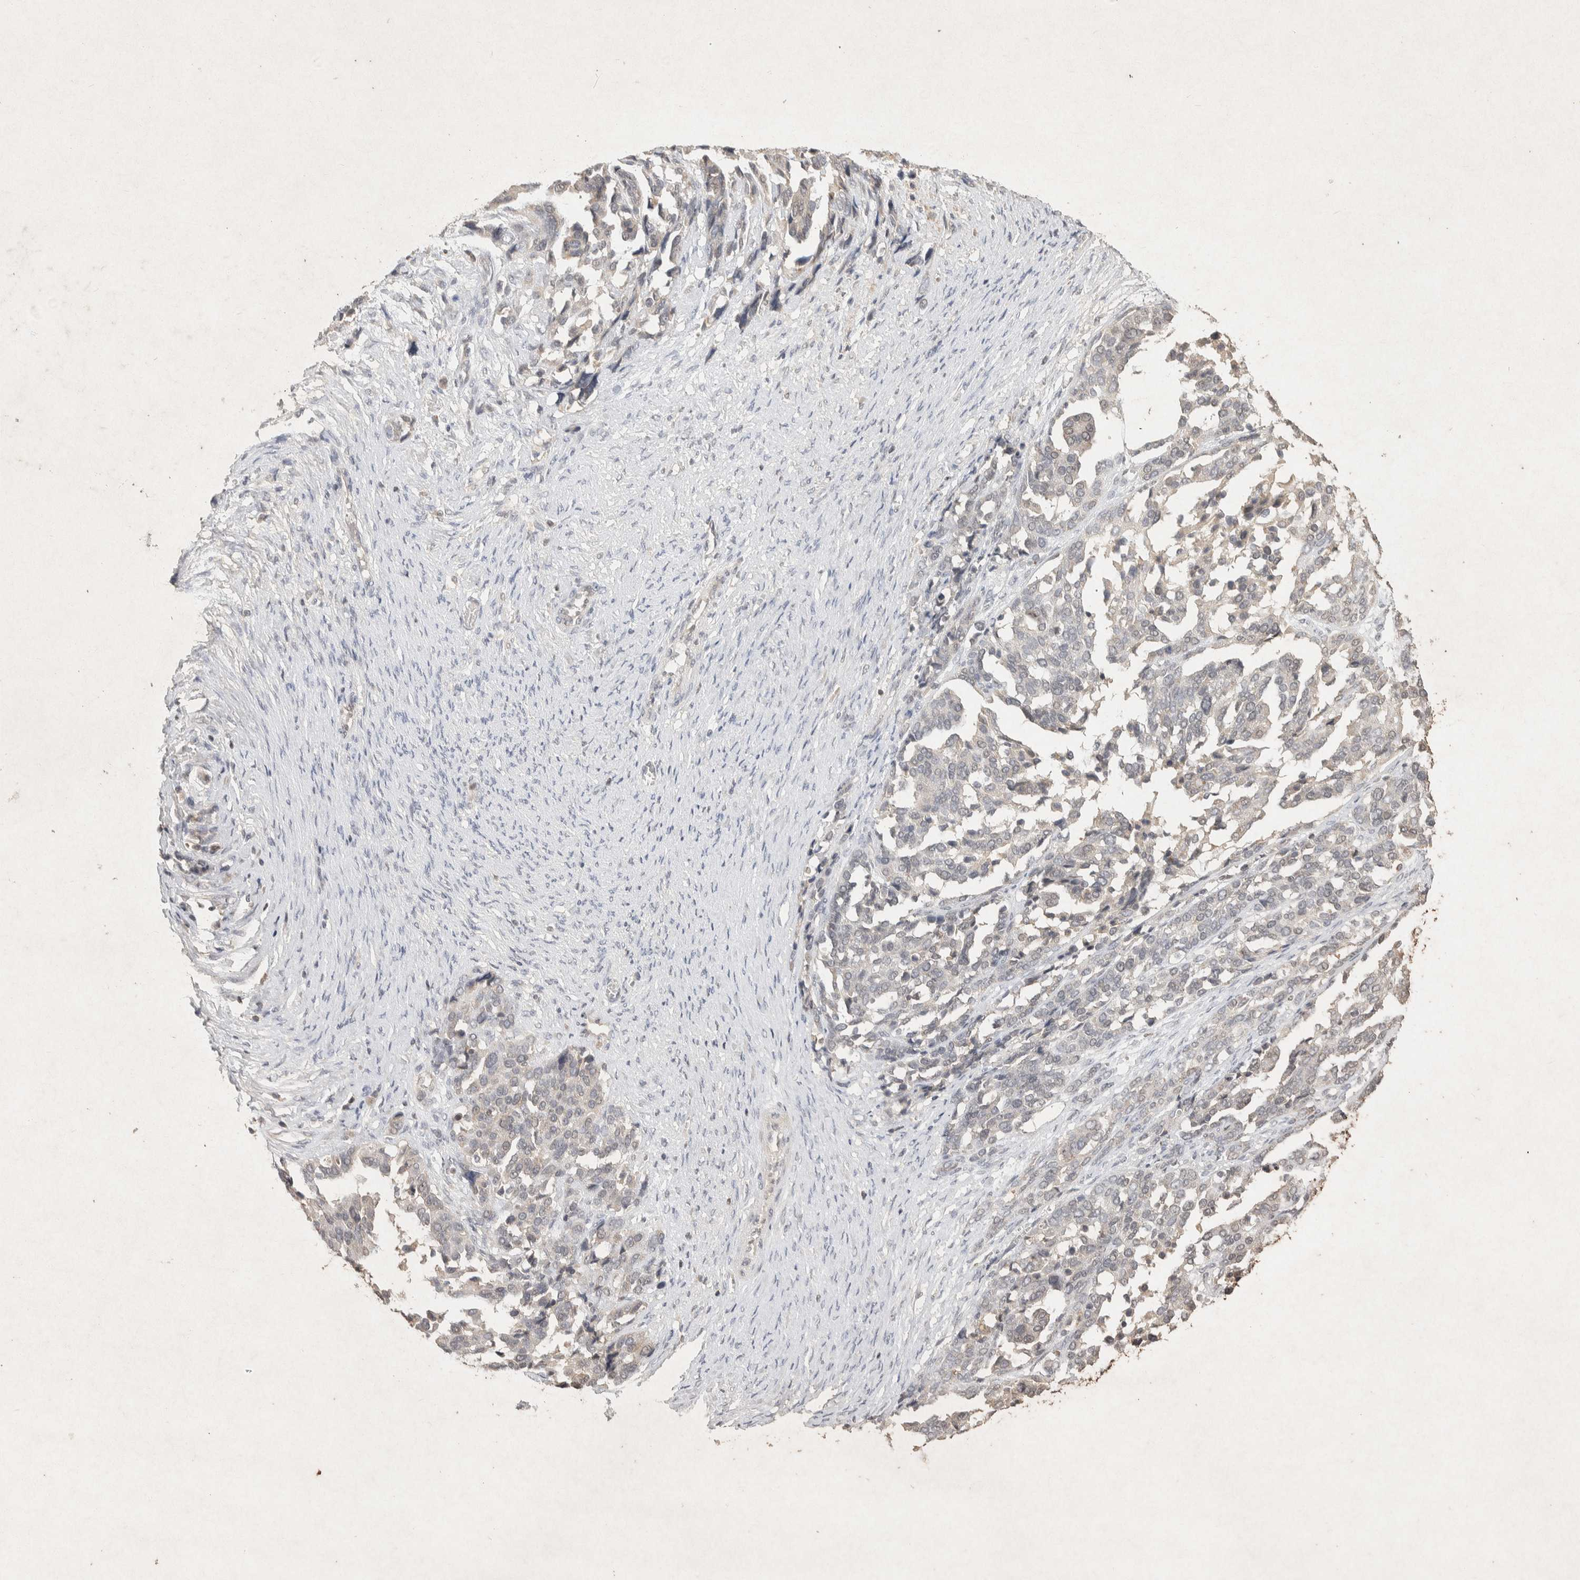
{"staining": {"intensity": "negative", "quantity": "none", "location": "none"}, "tissue": "ovarian cancer", "cell_type": "Tumor cells", "image_type": "cancer", "snomed": [{"axis": "morphology", "description": "Cystadenocarcinoma, serous, NOS"}, {"axis": "topography", "description": "Ovary"}], "caption": "This is a histopathology image of immunohistochemistry staining of ovarian cancer (serous cystadenocarcinoma), which shows no expression in tumor cells.", "gene": "RAC2", "patient": {"sex": "female", "age": 44}}